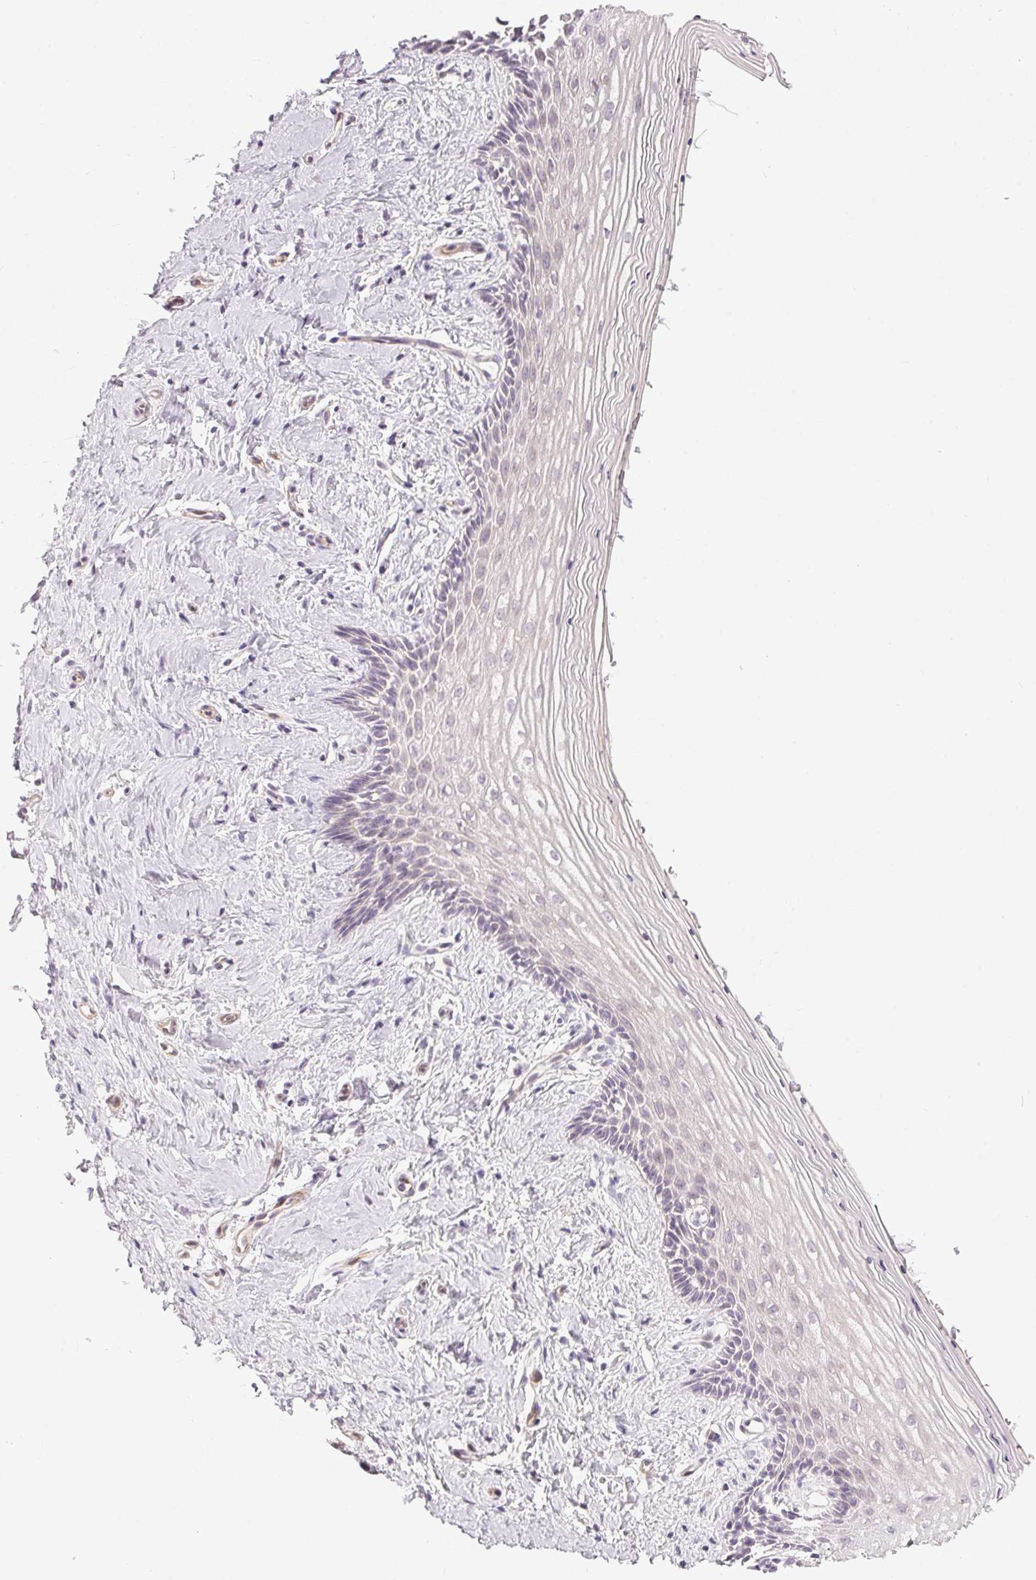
{"staining": {"intensity": "weak", "quantity": "<25%", "location": "nuclear"}, "tissue": "vagina", "cell_type": "Squamous epithelial cells", "image_type": "normal", "snomed": [{"axis": "morphology", "description": "Normal tissue, NOS"}, {"axis": "topography", "description": "Vagina"}], "caption": "An image of human vagina is negative for staining in squamous epithelial cells. The staining was performed using DAB to visualize the protein expression in brown, while the nuclei were stained in blue with hematoxylin (Magnification: 20x).", "gene": "GDAP1L1", "patient": {"sex": "female", "age": 42}}